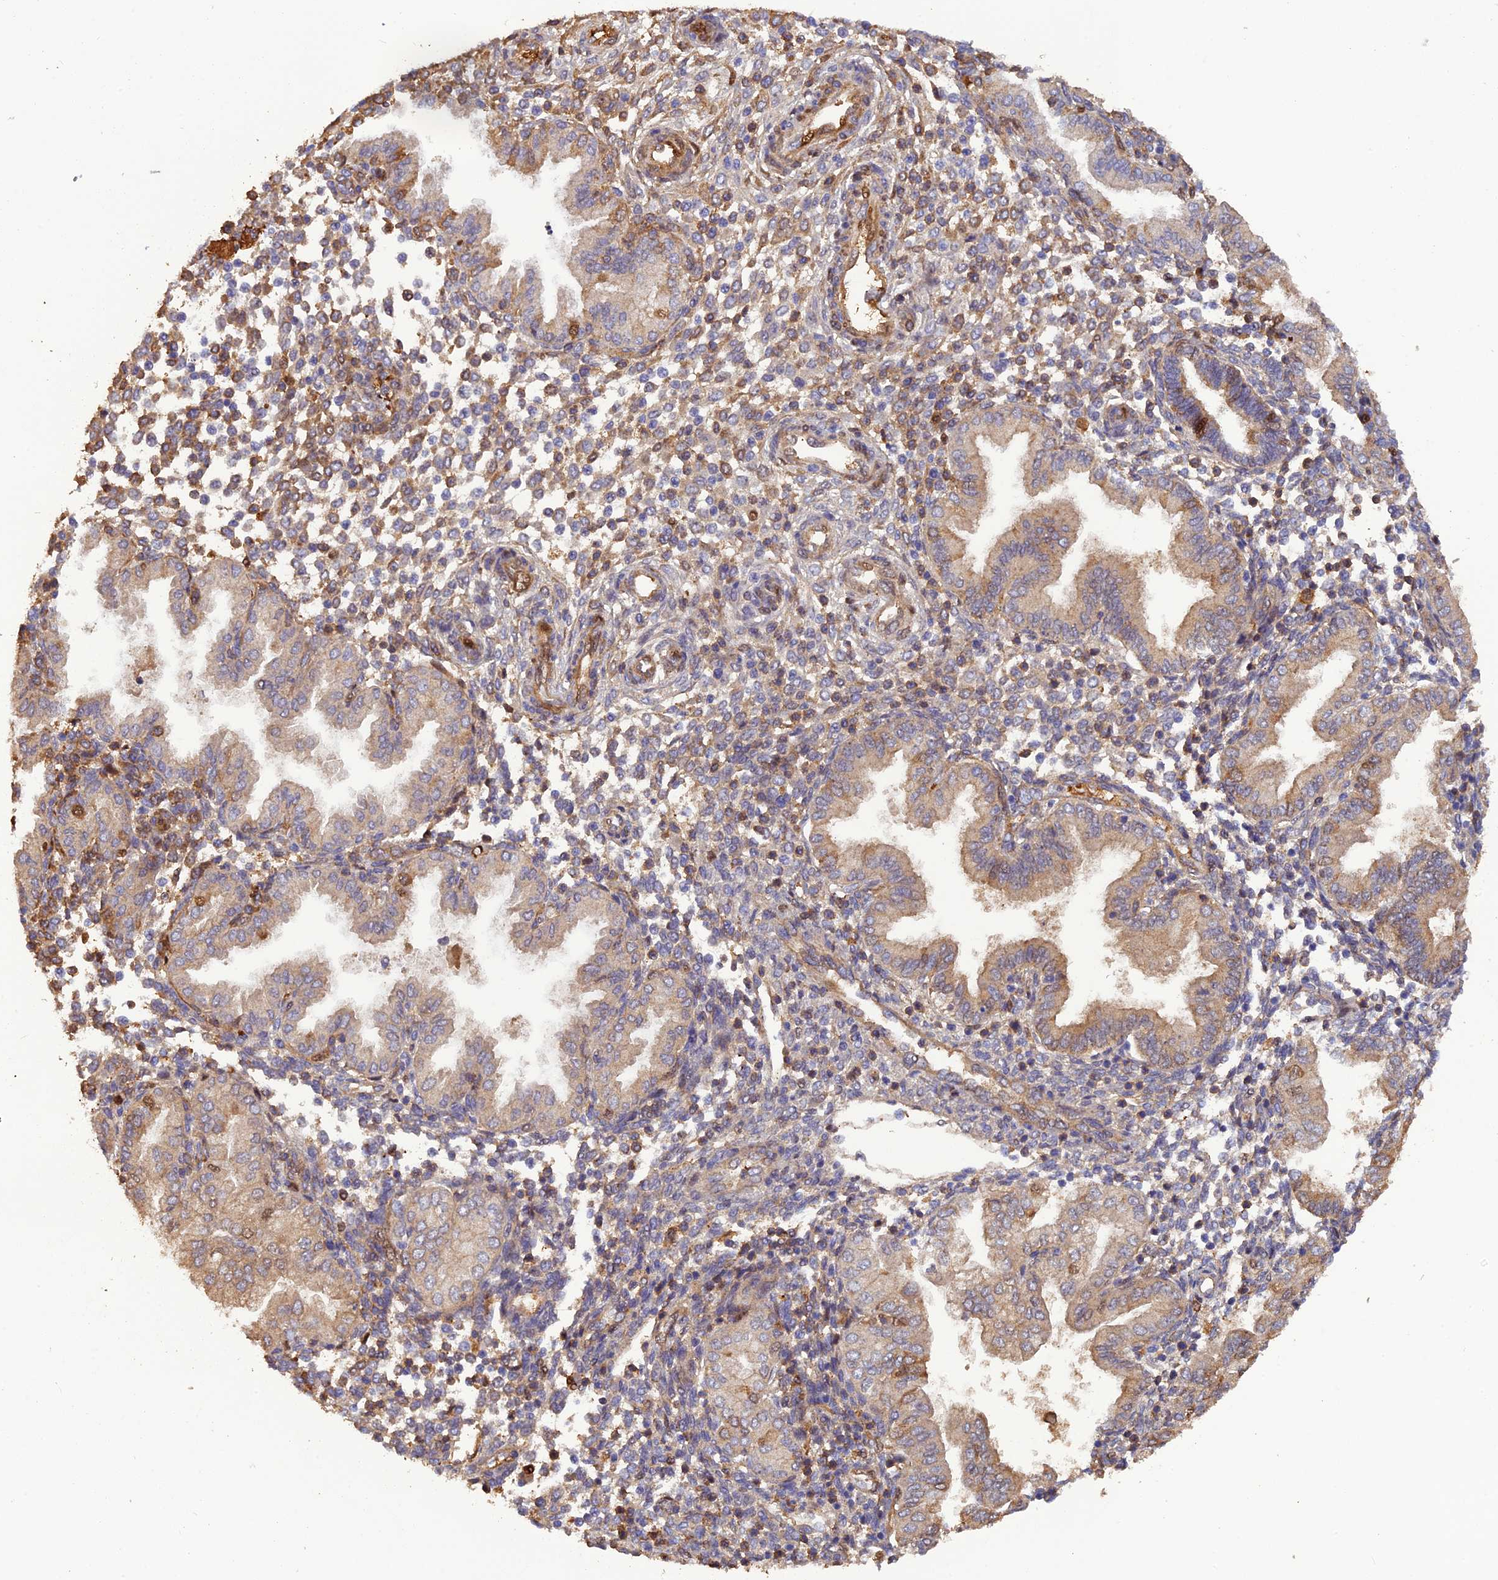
{"staining": {"intensity": "moderate", "quantity": "<25%", "location": "cytoplasmic/membranous"}, "tissue": "endometrium", "cell_type": "Cells in endometrial stroma", "image_type": "normal", "snomed": [{"axis": "morphology", "description": "Normal tissue, NOS"}, {"axis": "topography", "description": "Endometrium"}], "caption": "Immunohistochemical staining of benign endometrium displays moderate cytoplasmic/membranous protein positivity in approximately <25% of cells in endometrial stroma. The staining was performed using DAB to visualize the protein expression in brown, while the nuclei were stained in blue with hematoxylin (Magnification: 20x).", "gene": "PZP", "patient": {"sex": "female", "age": 53}}